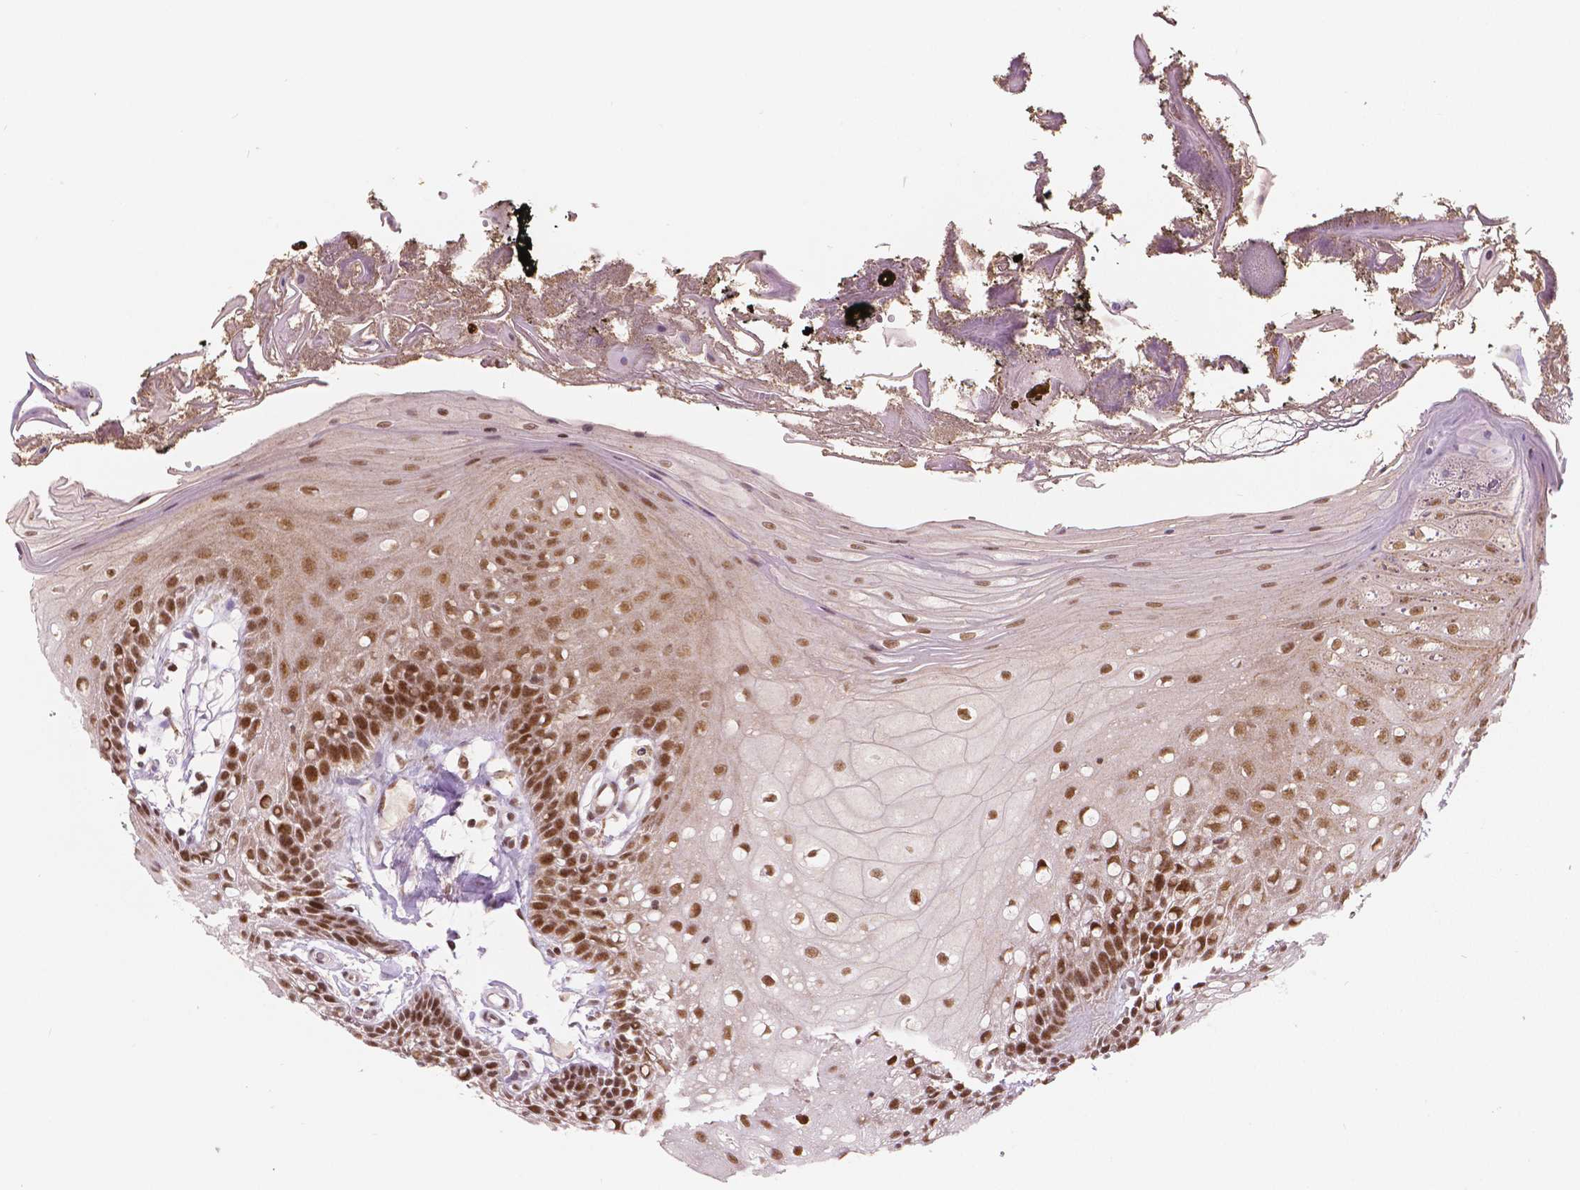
{"staining": {"intensity": "moderate", "quantity": ">75%", "location": "nuclear"}, "tissue": "oral mucosa", "cell_type": "Squamous epithelial cells", "image_type": "normal", "snomed": [{"axis": "morphology", "description": "Normal tissue, NOS"}, {"axis": "morphology", "description": "Squamous cell carcinoma, NOS"}, {"axis": "topography", "description": "Oral tissue"}, {"axis": "topography", "description": "Head-Neck"}], "caption": "A photomicrograph of oral mucosa stained for a protein reveals moderate nuclear brown staining in squamous epithelial cells. The staining was performed using DAB (3,3'-diaminobenzidine), with brown indicating positive protein expression. Nuclei are stained blue with hematoxylin.", "gene": "NSD2", "patient": {"sex": "male", "age": 69}}